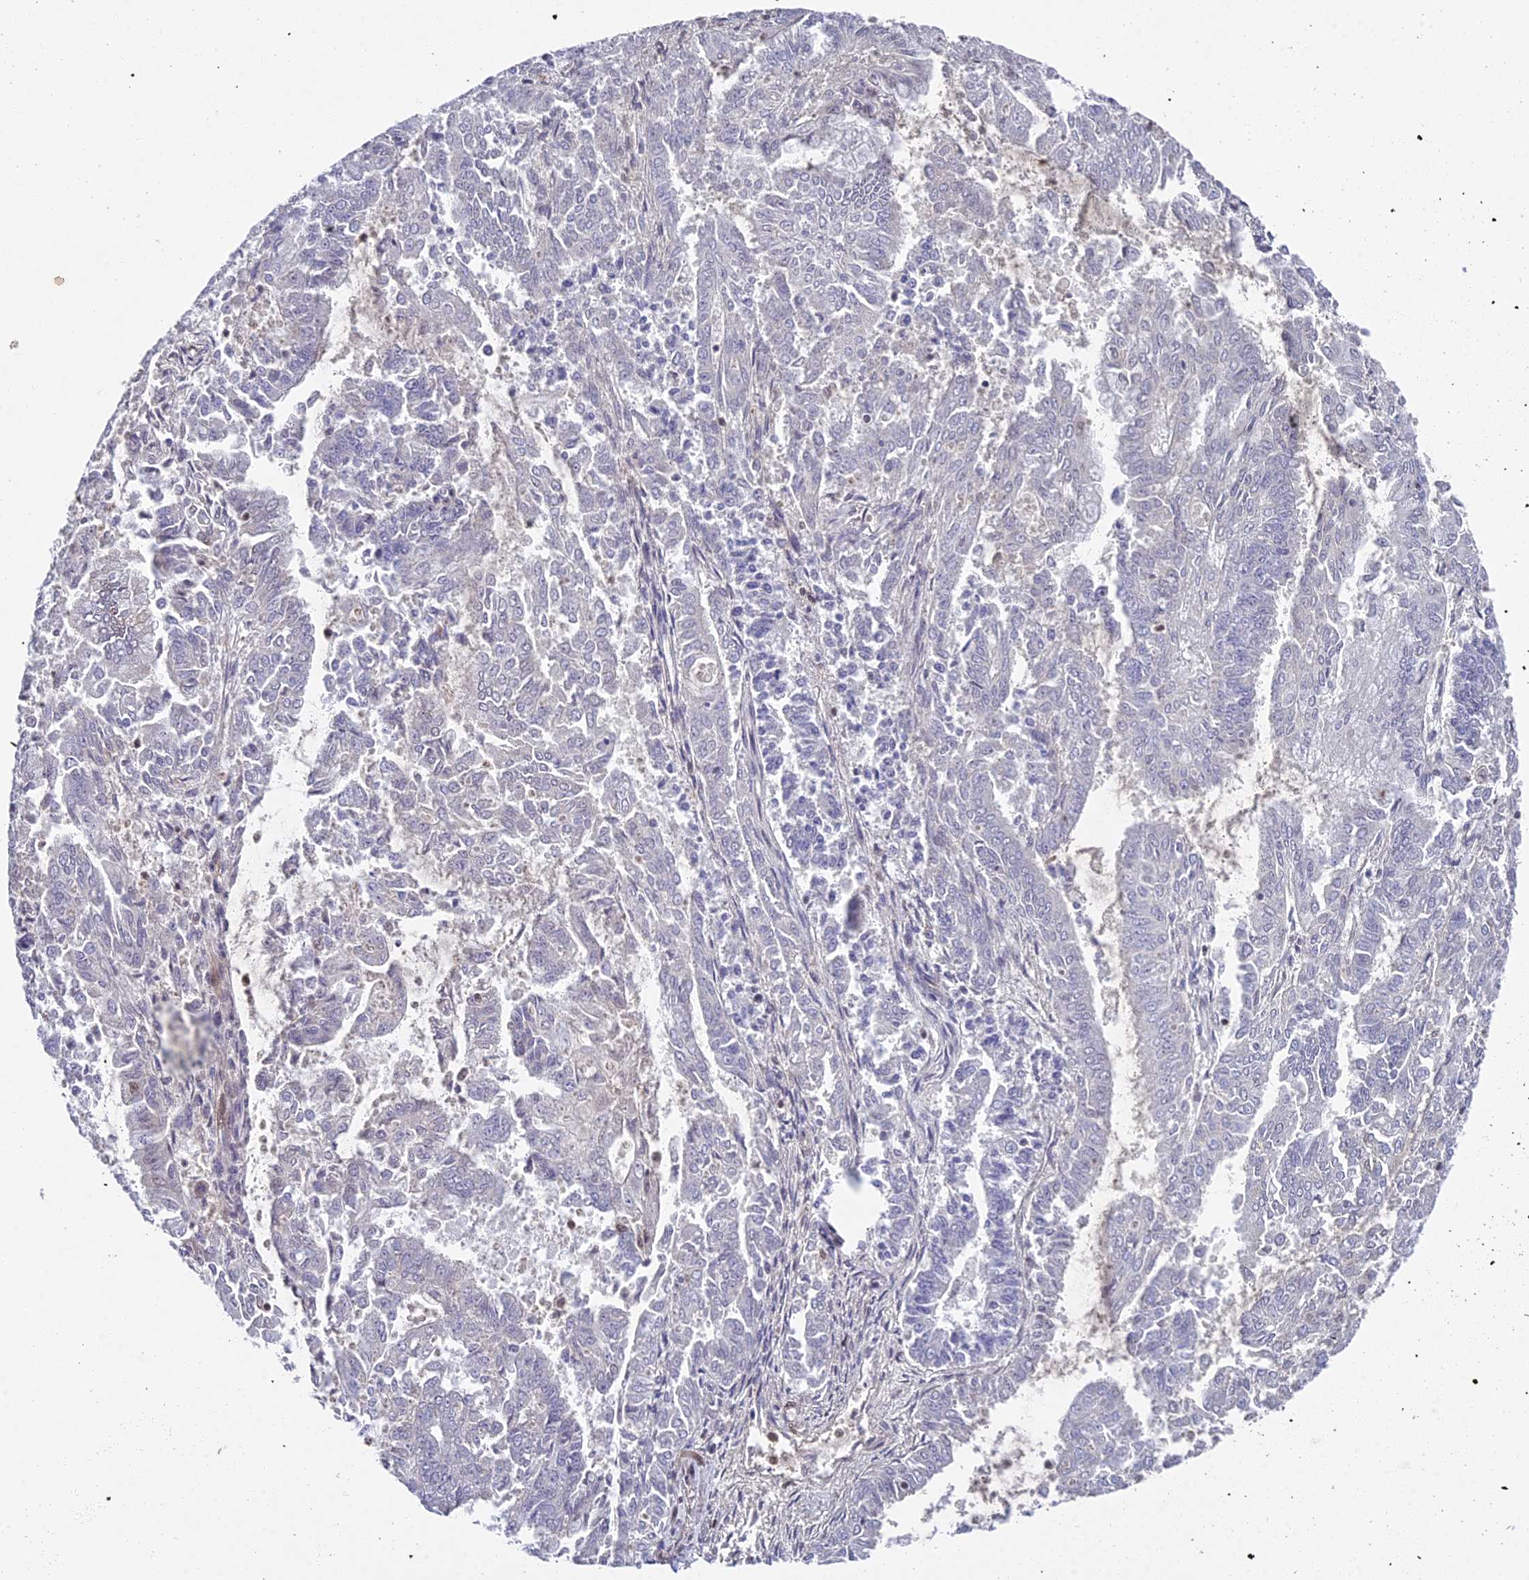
{"staining": {"intensity": "negative", "quantity": "none", "location": "none"}, "tissue": "endometrial cancer", "cell_type": "Tumor cells", "image_type": "cancer", "snomed": [{"axis": "morphology", "description": "Adenocarcinoma, NOS"}, {"axis": "topography", "description": "Endometrium"}], "caption": "DAB (3,3'-diaminobenzidine) immunohistochemical staining of human adenocarcinoma (endometrial) reveals no significant positivity in tumor cells. (Stains: DAB immunohistochemistry with hematoxylin counter stain, Microscopy: brightfield microscopy at high magnification).", "gene": "GALK2", "patient": {"sex": "female", "age": 73}}